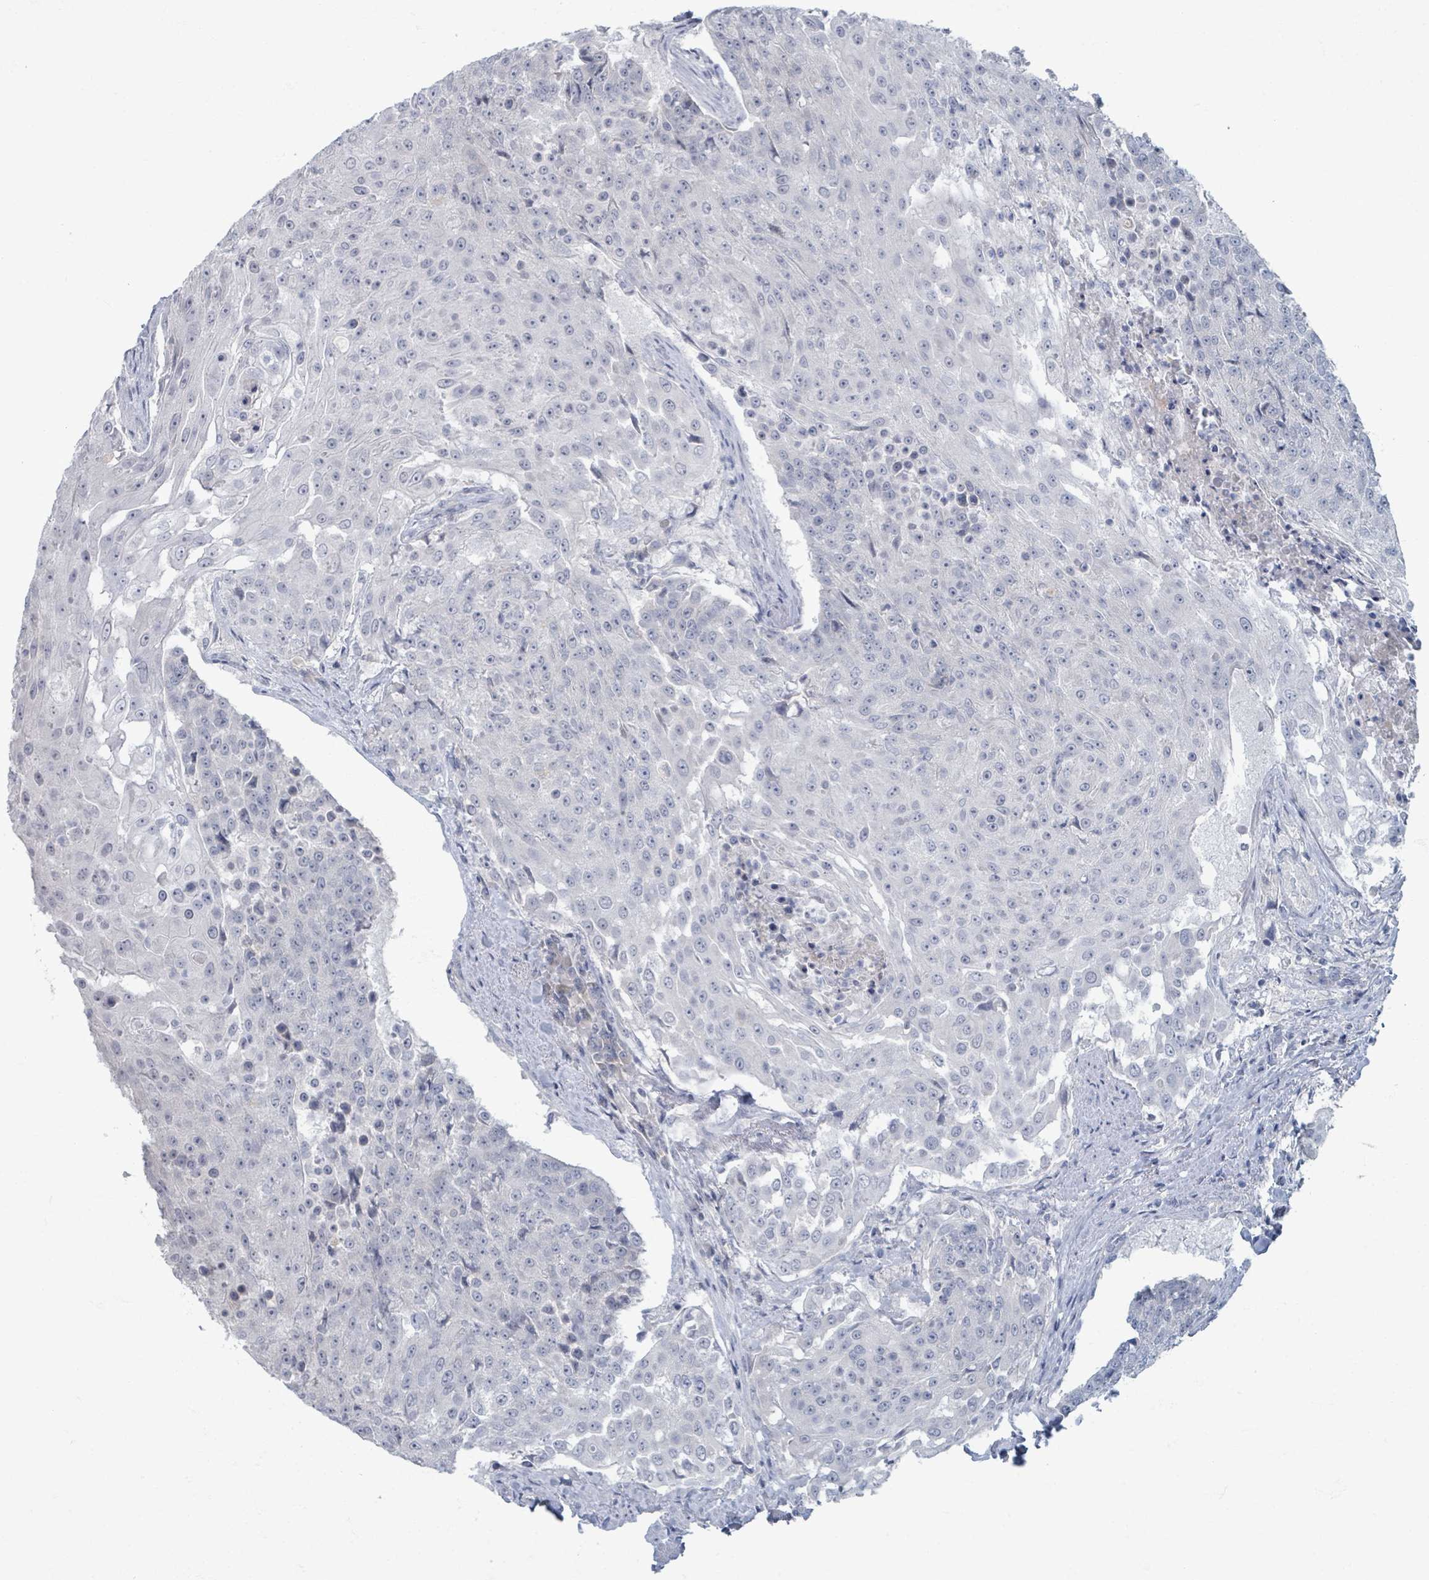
{"staining": {"intensity": "negative", "quantity": "none", "location": "none"}, "tissue": "urothelial cancer", "cell_type": "Tumor cells", "image_type": "cancer", "snomed": [{"axis": "morphology", "description": "Urothelial carcinoma, High grade"}, {"axis": "topography", "description": "Urinary bladder"}], "caption": "The IHC photomicrograph has no significant positivity in tumor cells of high-grade urothelial carcinoma tissue. The staining was performed using DAB (3,3'-diaminobenzidine) to visualize the protein expression in brown, while the nuclei were stained in blue with hematoxylin (Magnification: 20x).", "gene": "WNT11", "patient": {"sex": "female", "age": 63}}